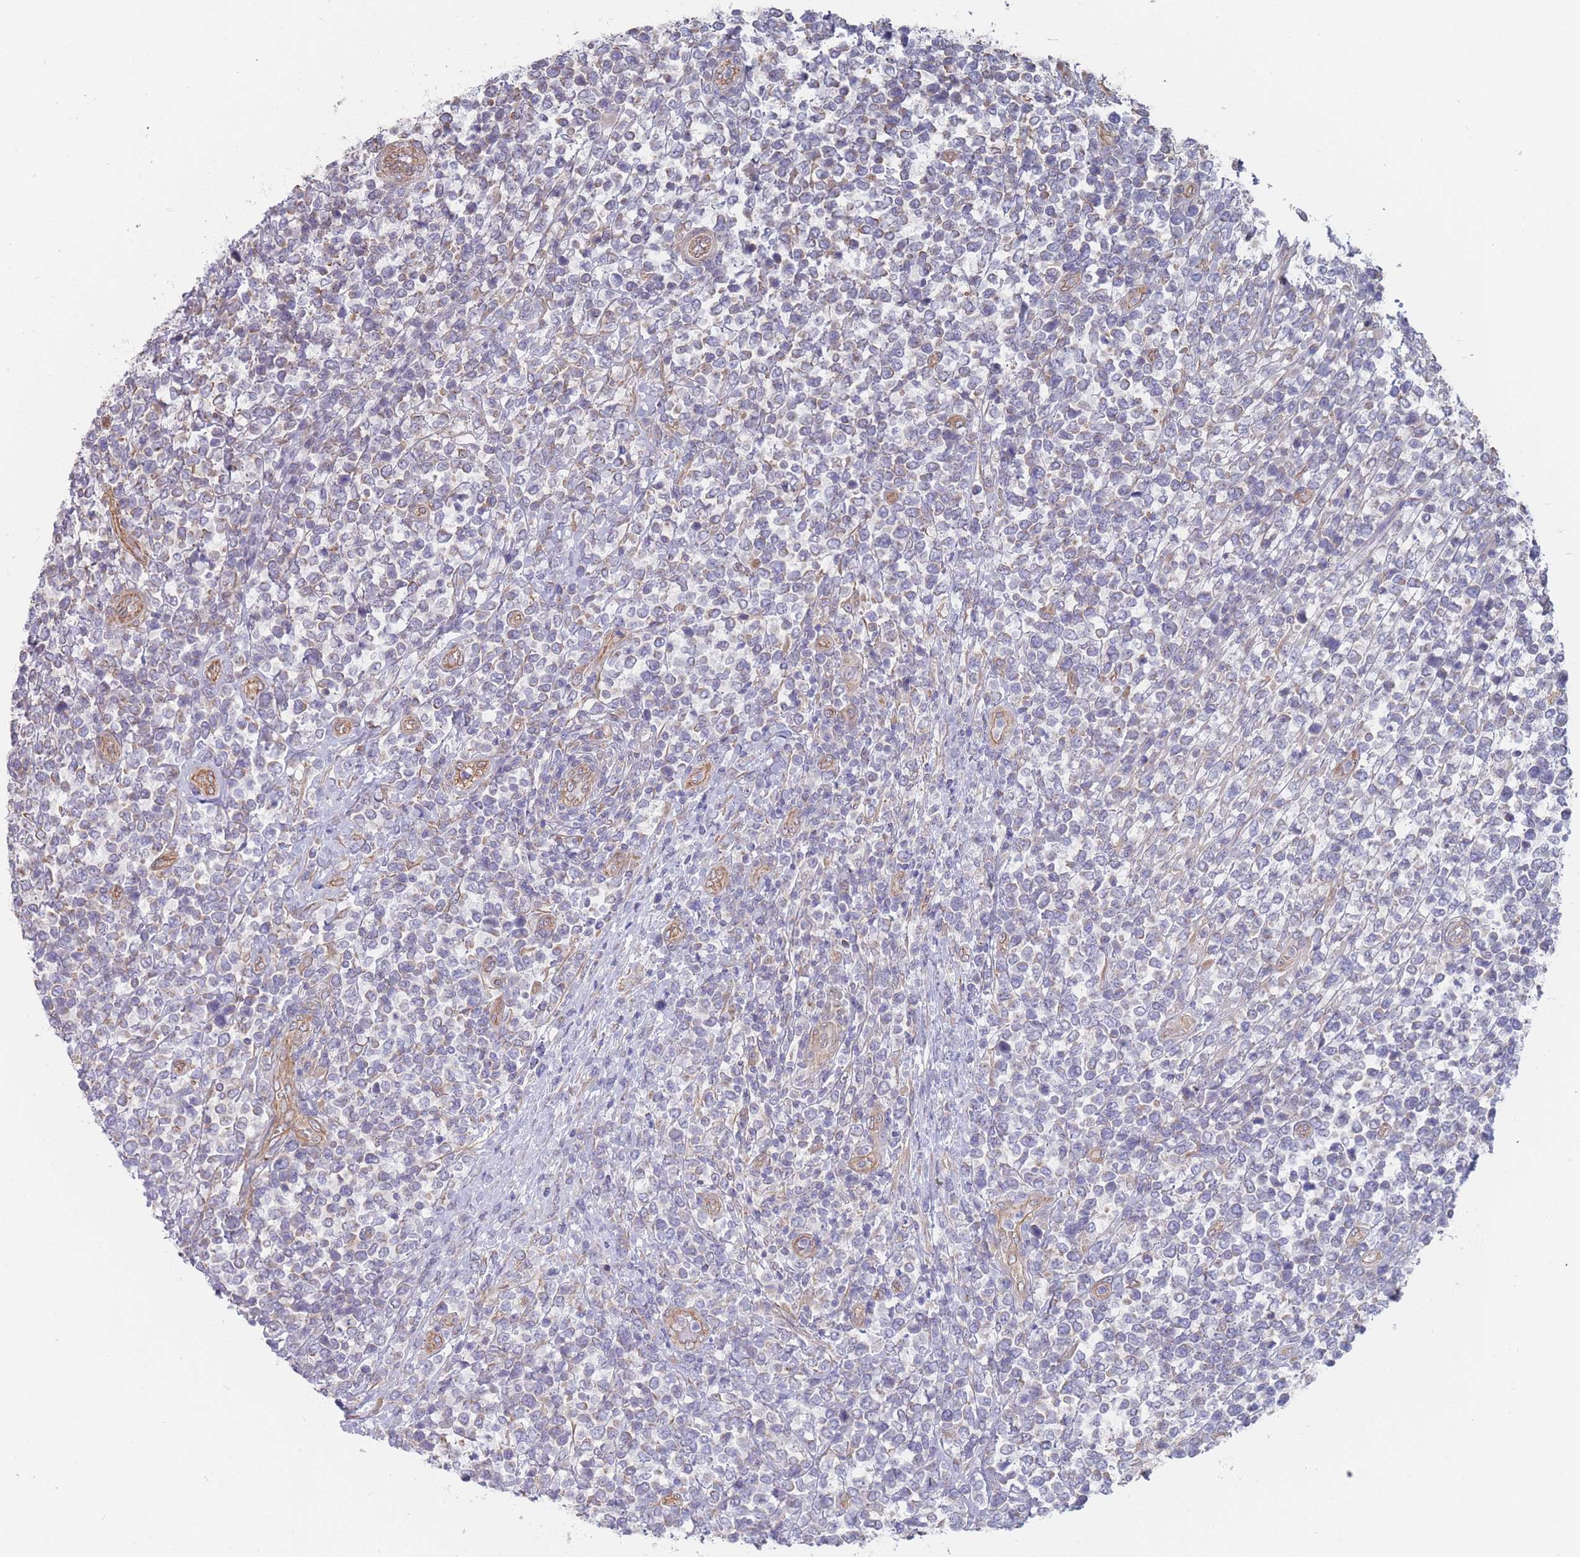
{"staining": {"intensity": "negative", "quantity": "none", "location": "none"}, "tissue": "lymphoma", "cell_type": "Tumor cells", "image_type": "cancer", "snomed": [{"axis": "morphology", "description": "Malignant lymphoma, non-Hodgkin's type, High grade"}, {"axis": "topography", "description": "Soft tissue"}], "caption": "An IHC micrograph of malignant lymphoma, non-Hodgkin's type (high-grade) is shown. There is no staining in tumor cells of malignant lymphoma, non-Hodgkin's type (high-grade). (IHC, brightfield microscopy, high magnification).", "gene": "SLC1A6", "patient": {"sex": "female", "age": 56}}